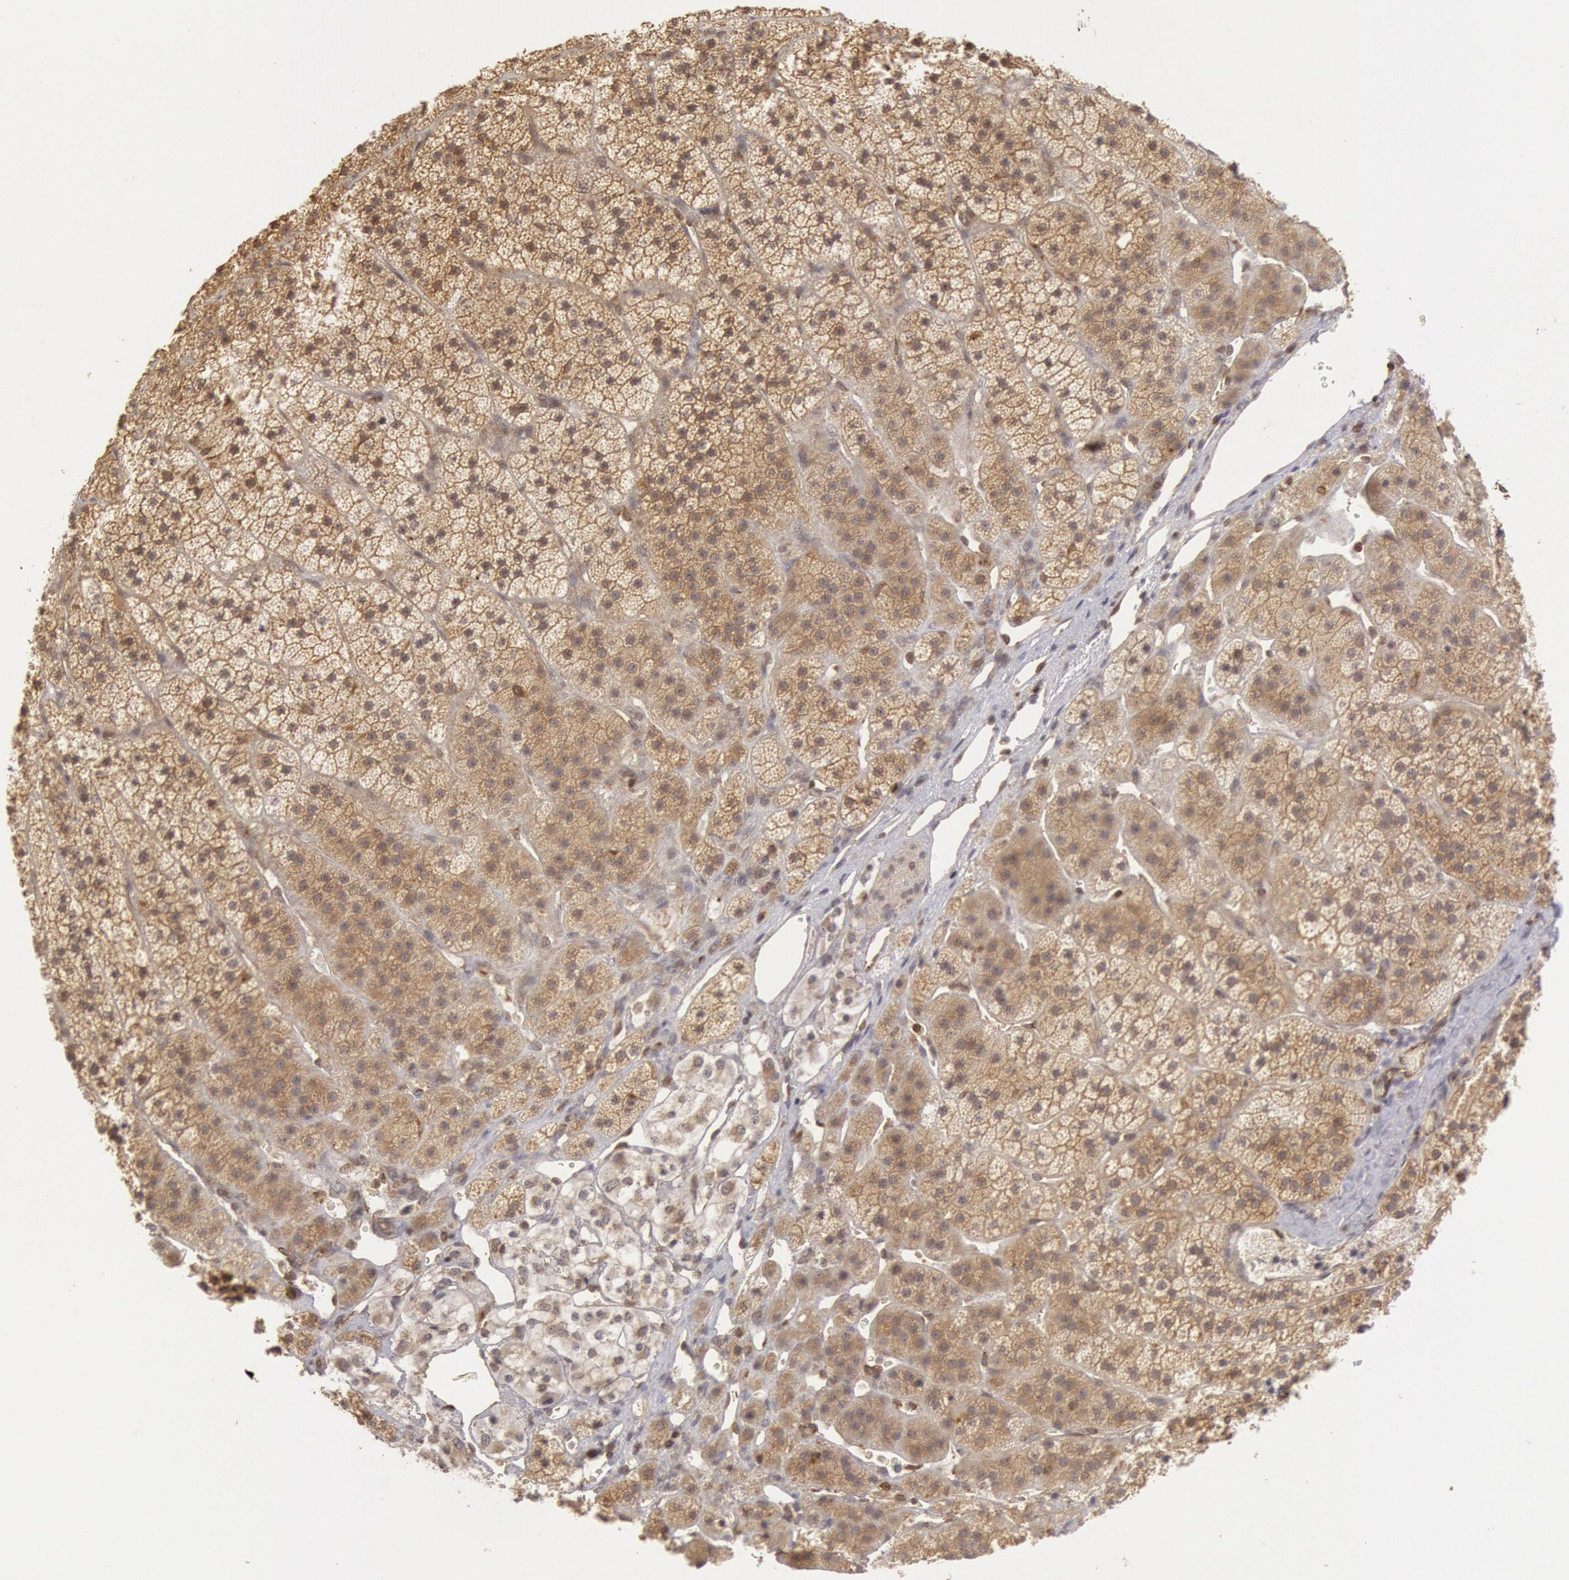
{"staining": {"intensity": "weak", "quantity": ">75%", "location": "cytoplasmic/membranous"}, "tissue": "adrenal gland", "cell_type": "Glandular cells", "image_type": "normal", "snomed": [{"axis": "morphology", "description": "Normal tissue, NOS"}, {"axis": "topography", "description": "Adrenal gland"}], "caption": "DAB (3,3'-diaminobenzidine) immunohistochemical staining of normal adrenal gland demonstrates weak cytoplasmic/membranous protein staining in approximately >75% of glandular cells.", "gene": "ENSG00000250264", "patient": {"sex": "female", "age": 44}}